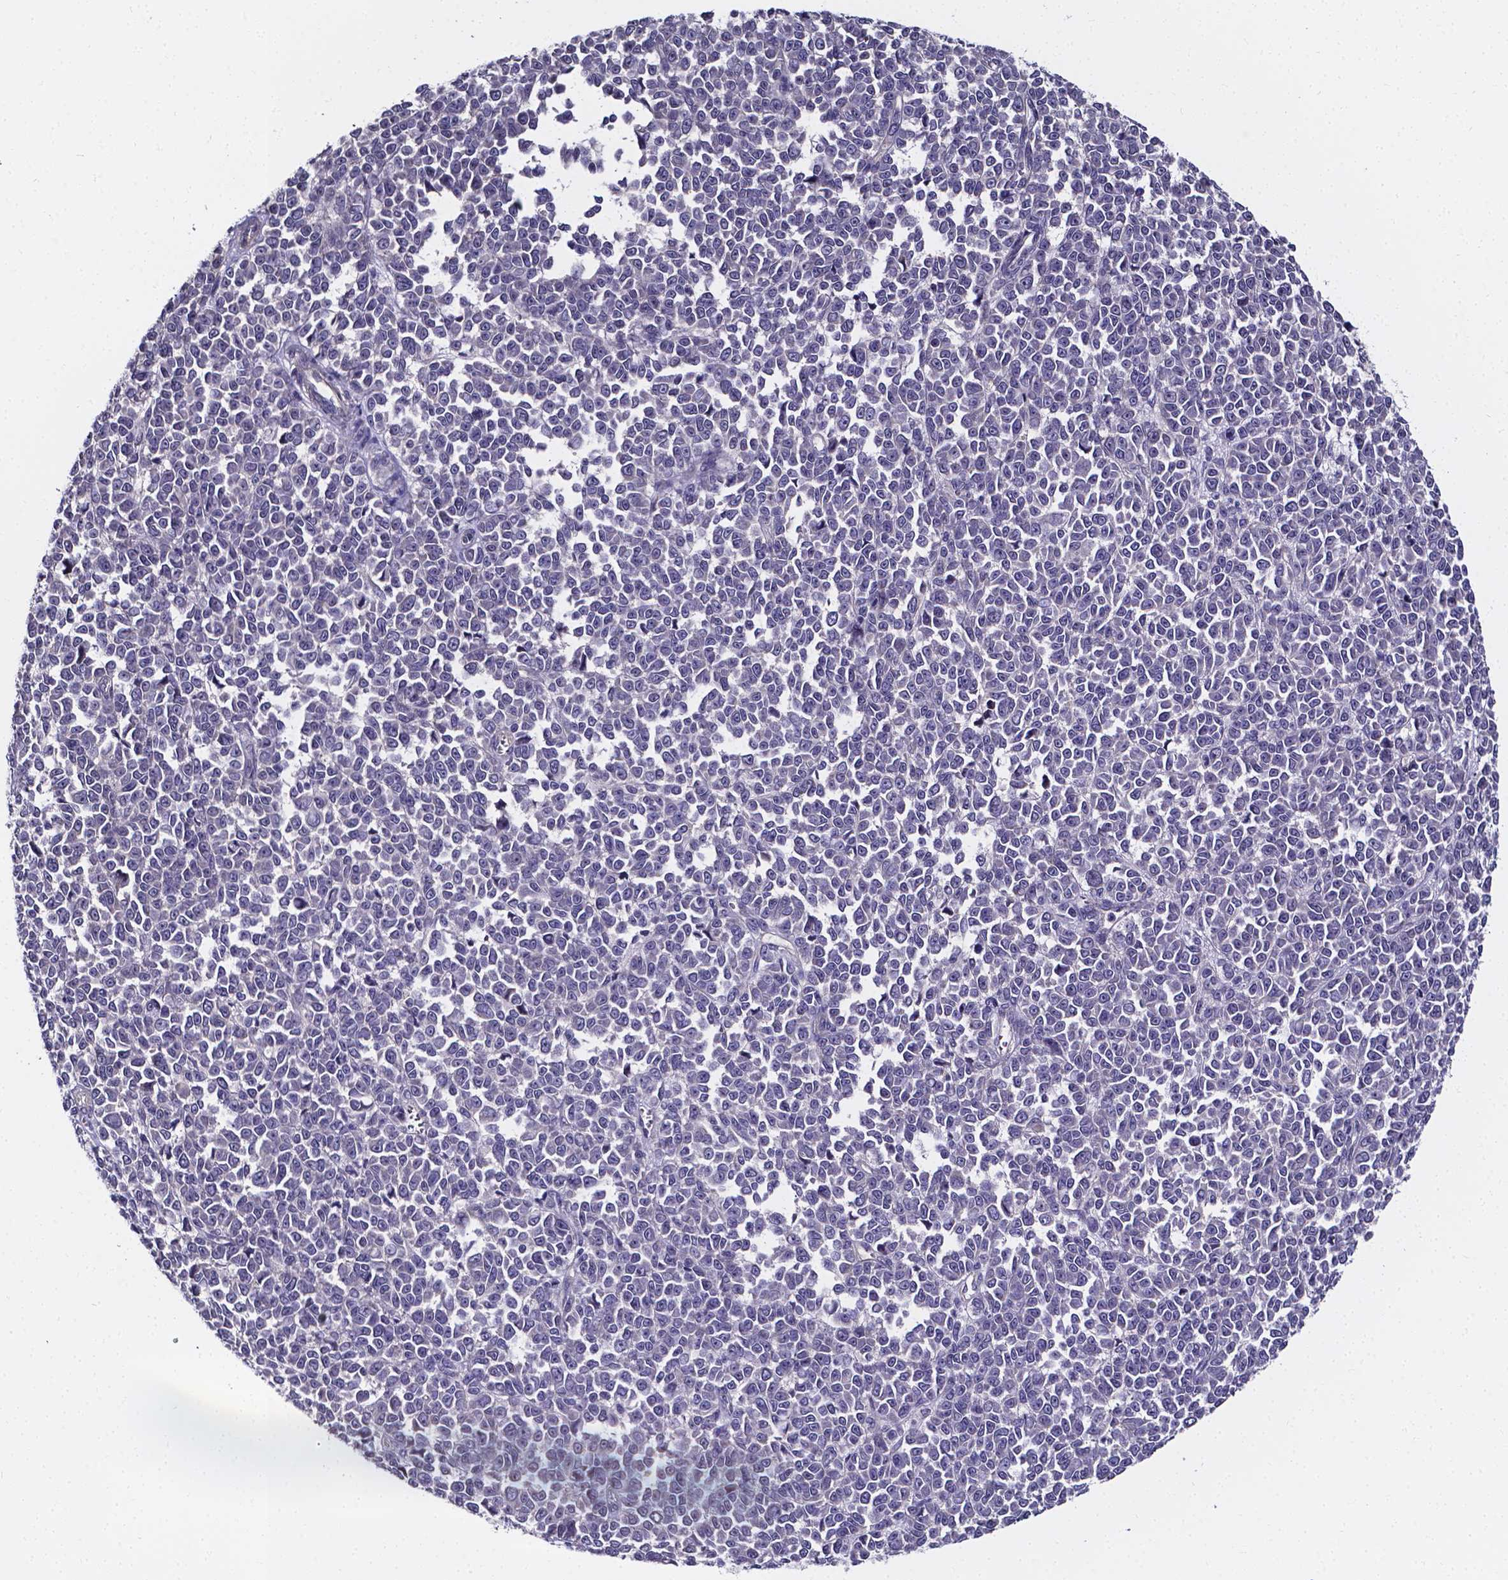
{"staining": {"intensity": "negative", "quantity": "none", "location": "none"}, "tissue": "melanoma", "cell_type": "Tumor cells", "image_type": "cancer", "snomed": [{"axis": "morphology", "description": "Malignant melanoma, NOS"}, {"axis": "topography", "description": "Skin"}], "caption": "This is an IHC micrograph of malignant melanoma. There is no positivity in tumor cells.", "gene": "CACNG8", "patient": {"sex": "female", "age": 95}}